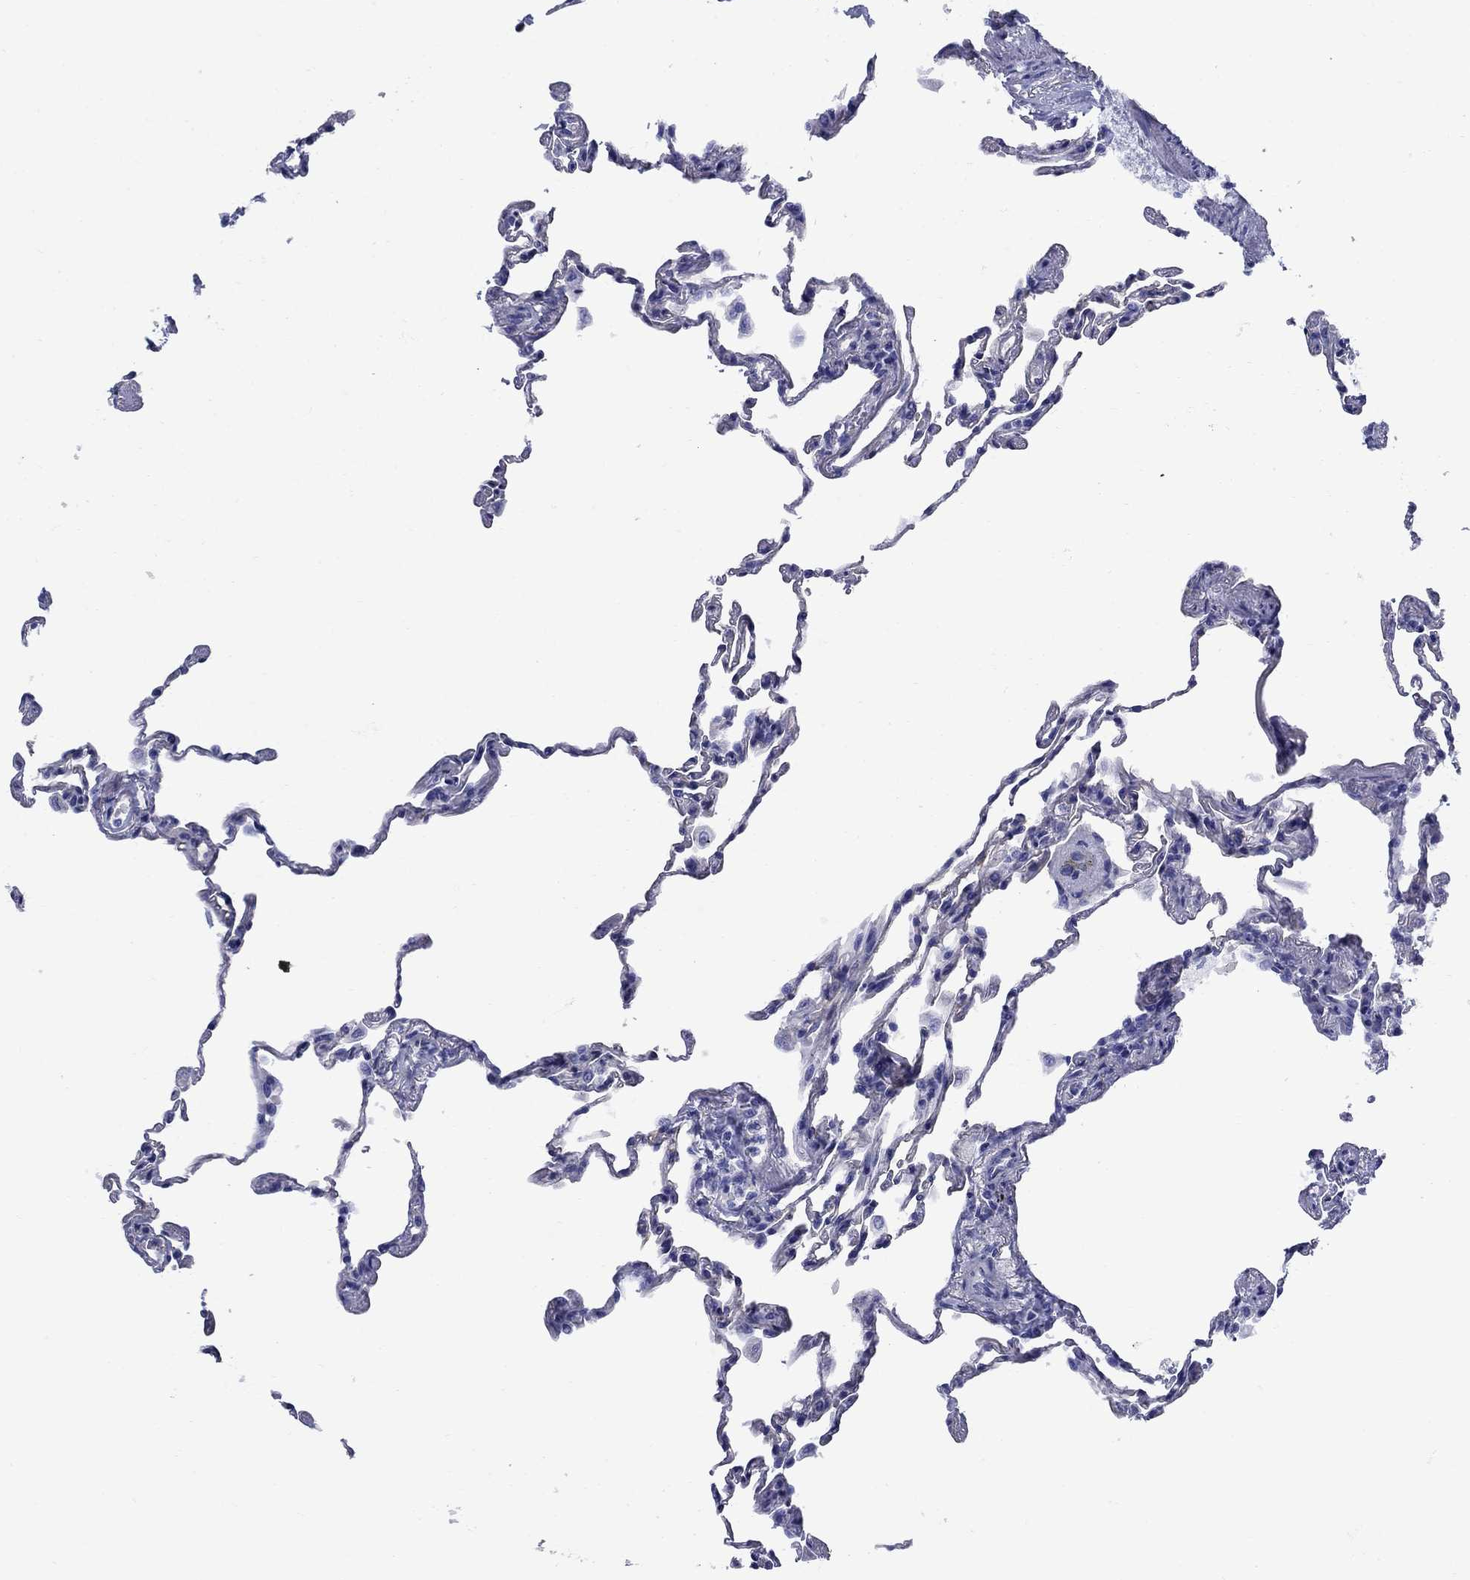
{"staining": {"intensity": "negative", "quantity": "none", "location": "none"}, "tissue": "lung", "cell_type": "Alveolar cells", "image_type": "normal", "snomed": [{"axis": "morphology", "description": "Normal tissue, NOS"}, {"axis": "topography", "description": "Lung"}], "caption": "The immunohistochemistry image has no significant positivity in alveolar cells of lung.", "gene": "SMCP", "patient": {"sex": "female", "age": 57}}